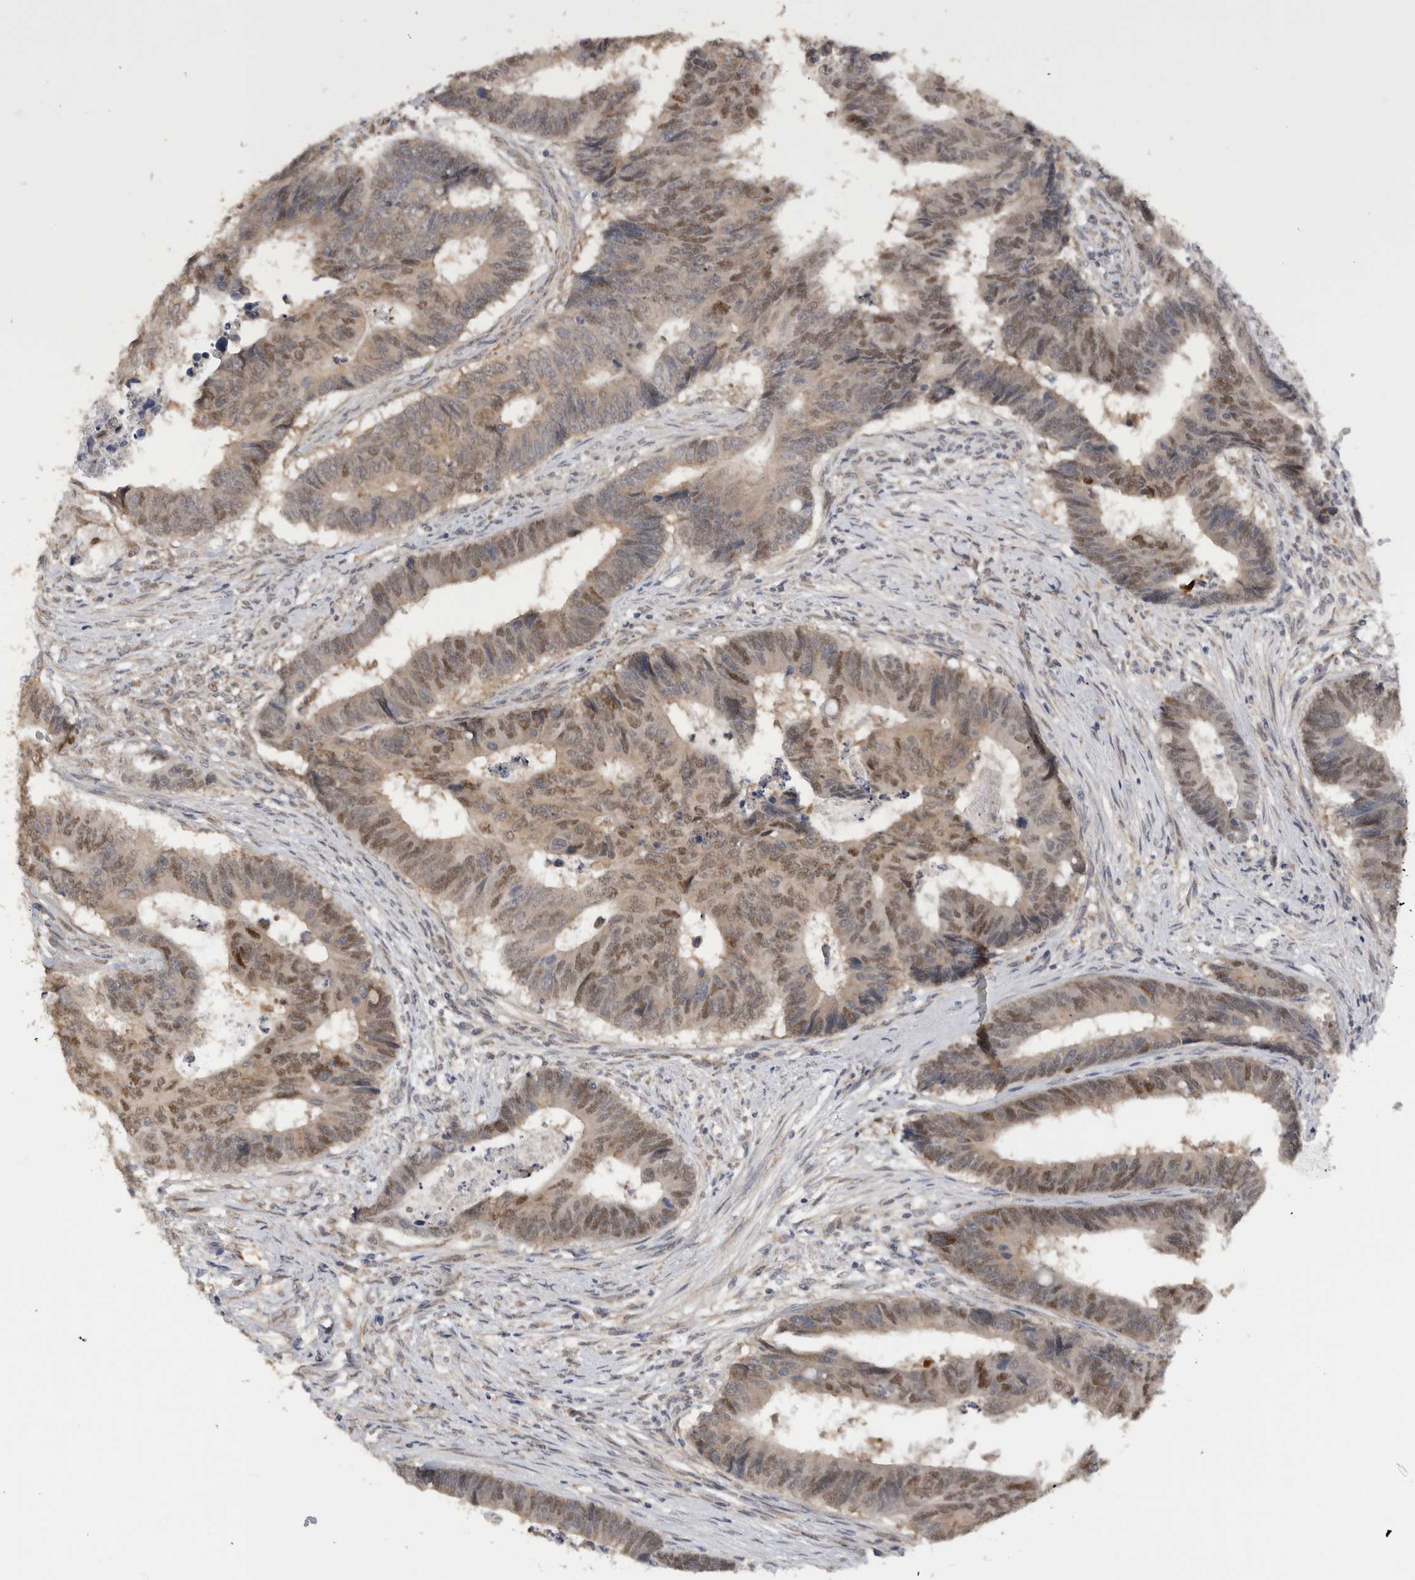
{"staining": {"intensity": "moderate", "quantity": "25%-75%", "location": "nuclear"}, "tissue": "colorectal cancer", "cell_type": "Tumor cells", "image_type": "cancer", "snomed": [{"axis": "morphology", "description": "Adenocarcinoma, NOS"}, {"axis": "topography", "description": "Rectum"}], "caption": "Colorectal adenocarcinoma tissue shows moderate nuclear positivity in about 25%-75% of tumor cells, visualized by immunohistochemistry.", "gene": "DYRK2", "patient": {"sex": "male", "age": 84}}